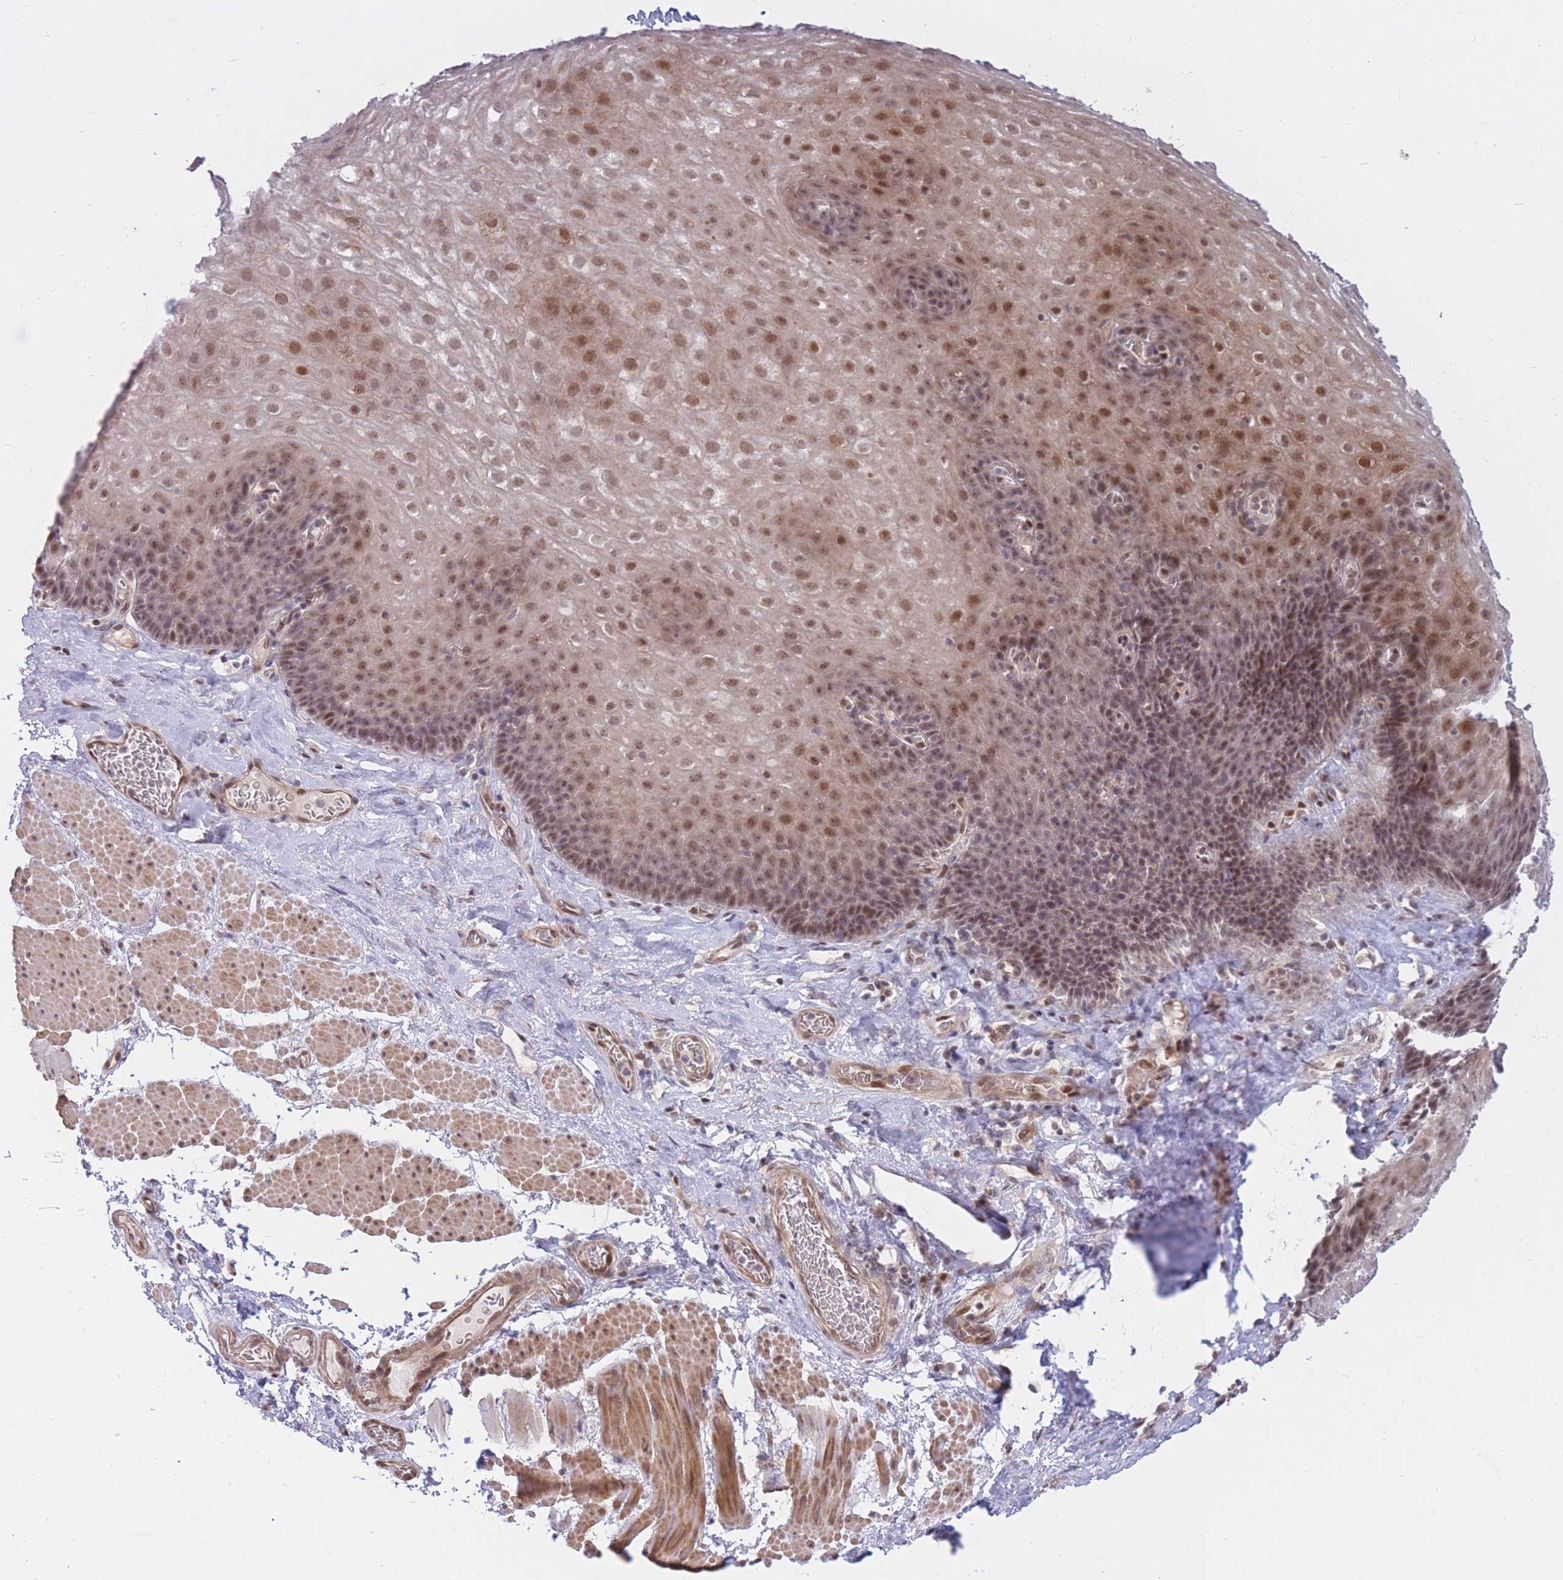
{"staining": {"intensity": "moderate", "quantity": ">75%", "location": "nuclear"}, "tissue": "esophagus", "cell_type": "Squamous epithelial cells", "image_type": "normal", "snomed": [{"axis": "morphology", "description": "Normal tissue, NOS"}, {"axis": "topography", "description": "Esophagus"}], "caption": "This image reveals immunohistochemistry (IHC) staining of unremarkable esophagus, with medium moderate nuclear positivity in about >75% of squamous epithelial cells.", "gene": "ERICH6B", "patient": {"sex": "female", "age": 66}}